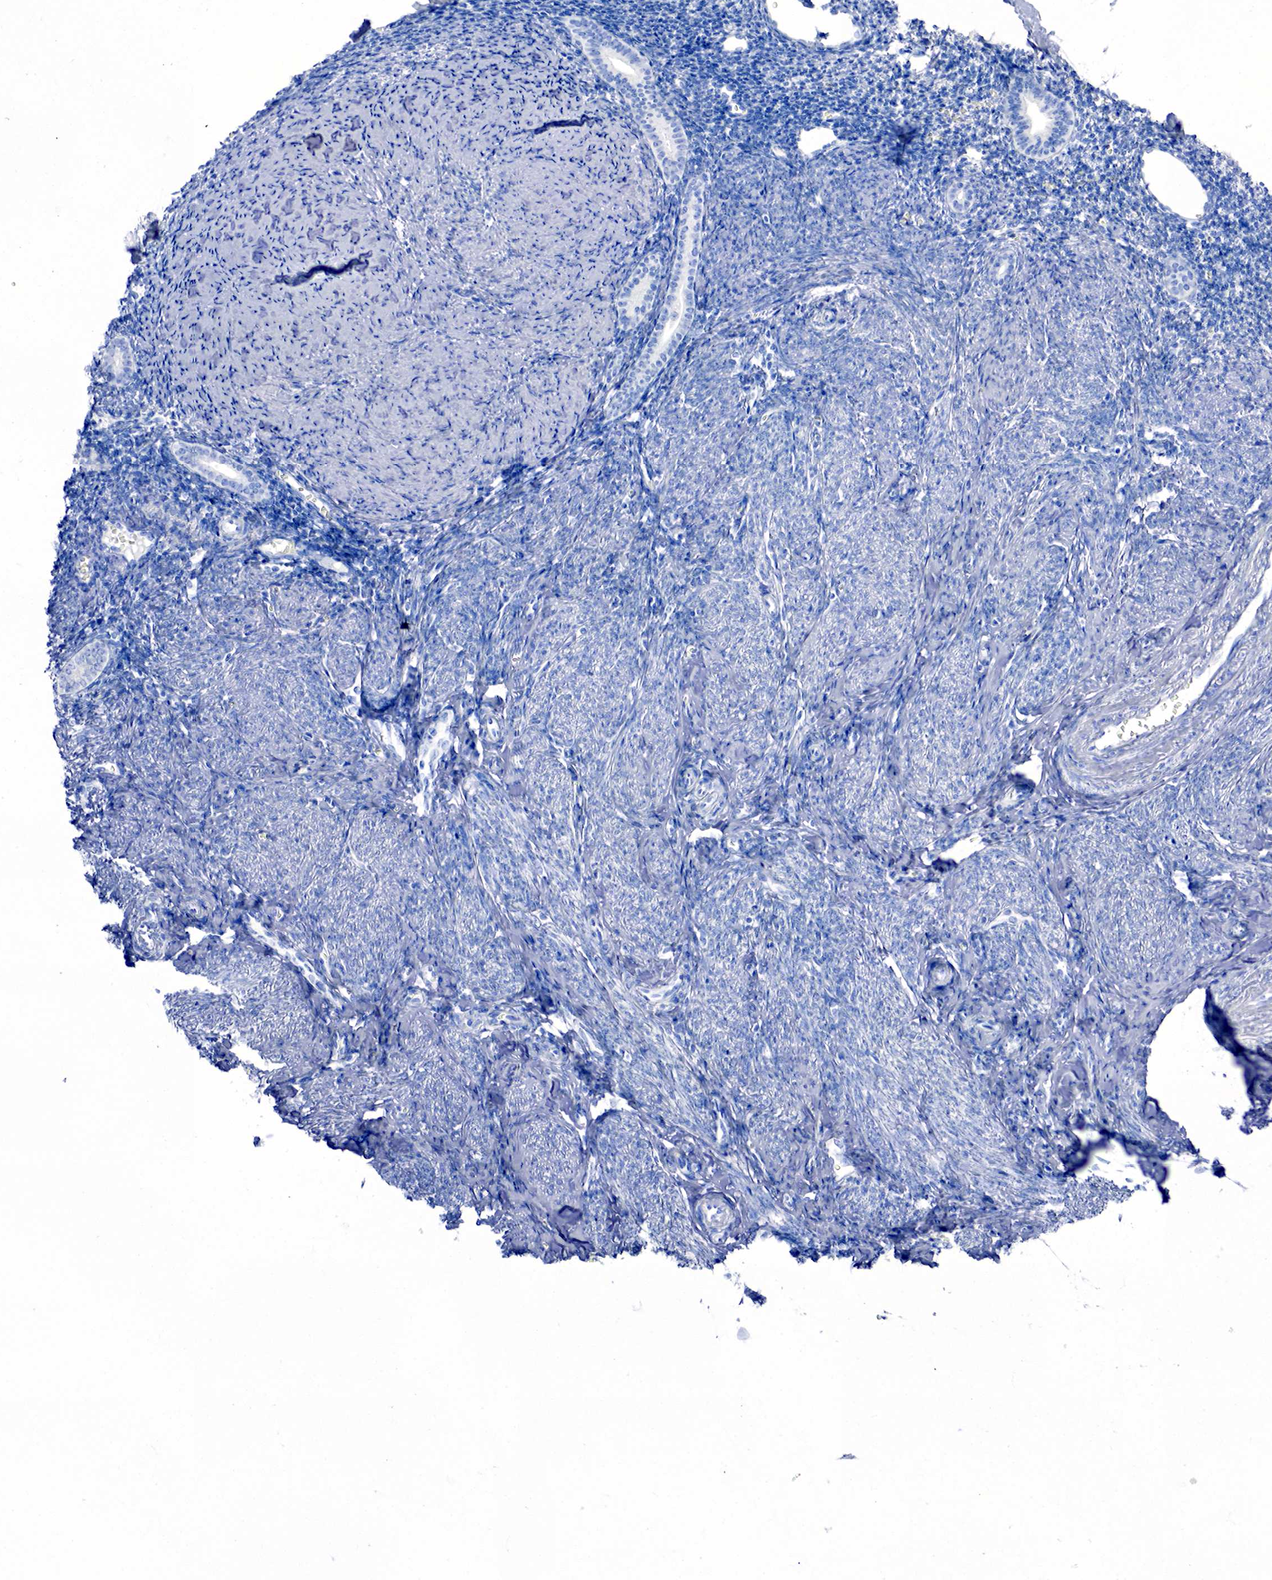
{"staining": {"intensity": "negative", "quantity": "none", "location": "none"}, "tissue": "endometrium", "cell_type": "Cells in endometrial stroma", "image_type": "normal", "snomed": [{"axis": "morphology", "description": "Normal tissue, NOS"}, {"axis": "morphology", "description": "Neoplasm, benign, NOS"}, {"axis": "topography", "description": "Uterus"}], "caption": "An immunohistochemistry (IHC) histopathology image of normal endometrium is shown. There is no staining in cells in endometrial stroma of endometrium.", "gene": "CHGA", "patient": {"sex": "female", "age": 55}}